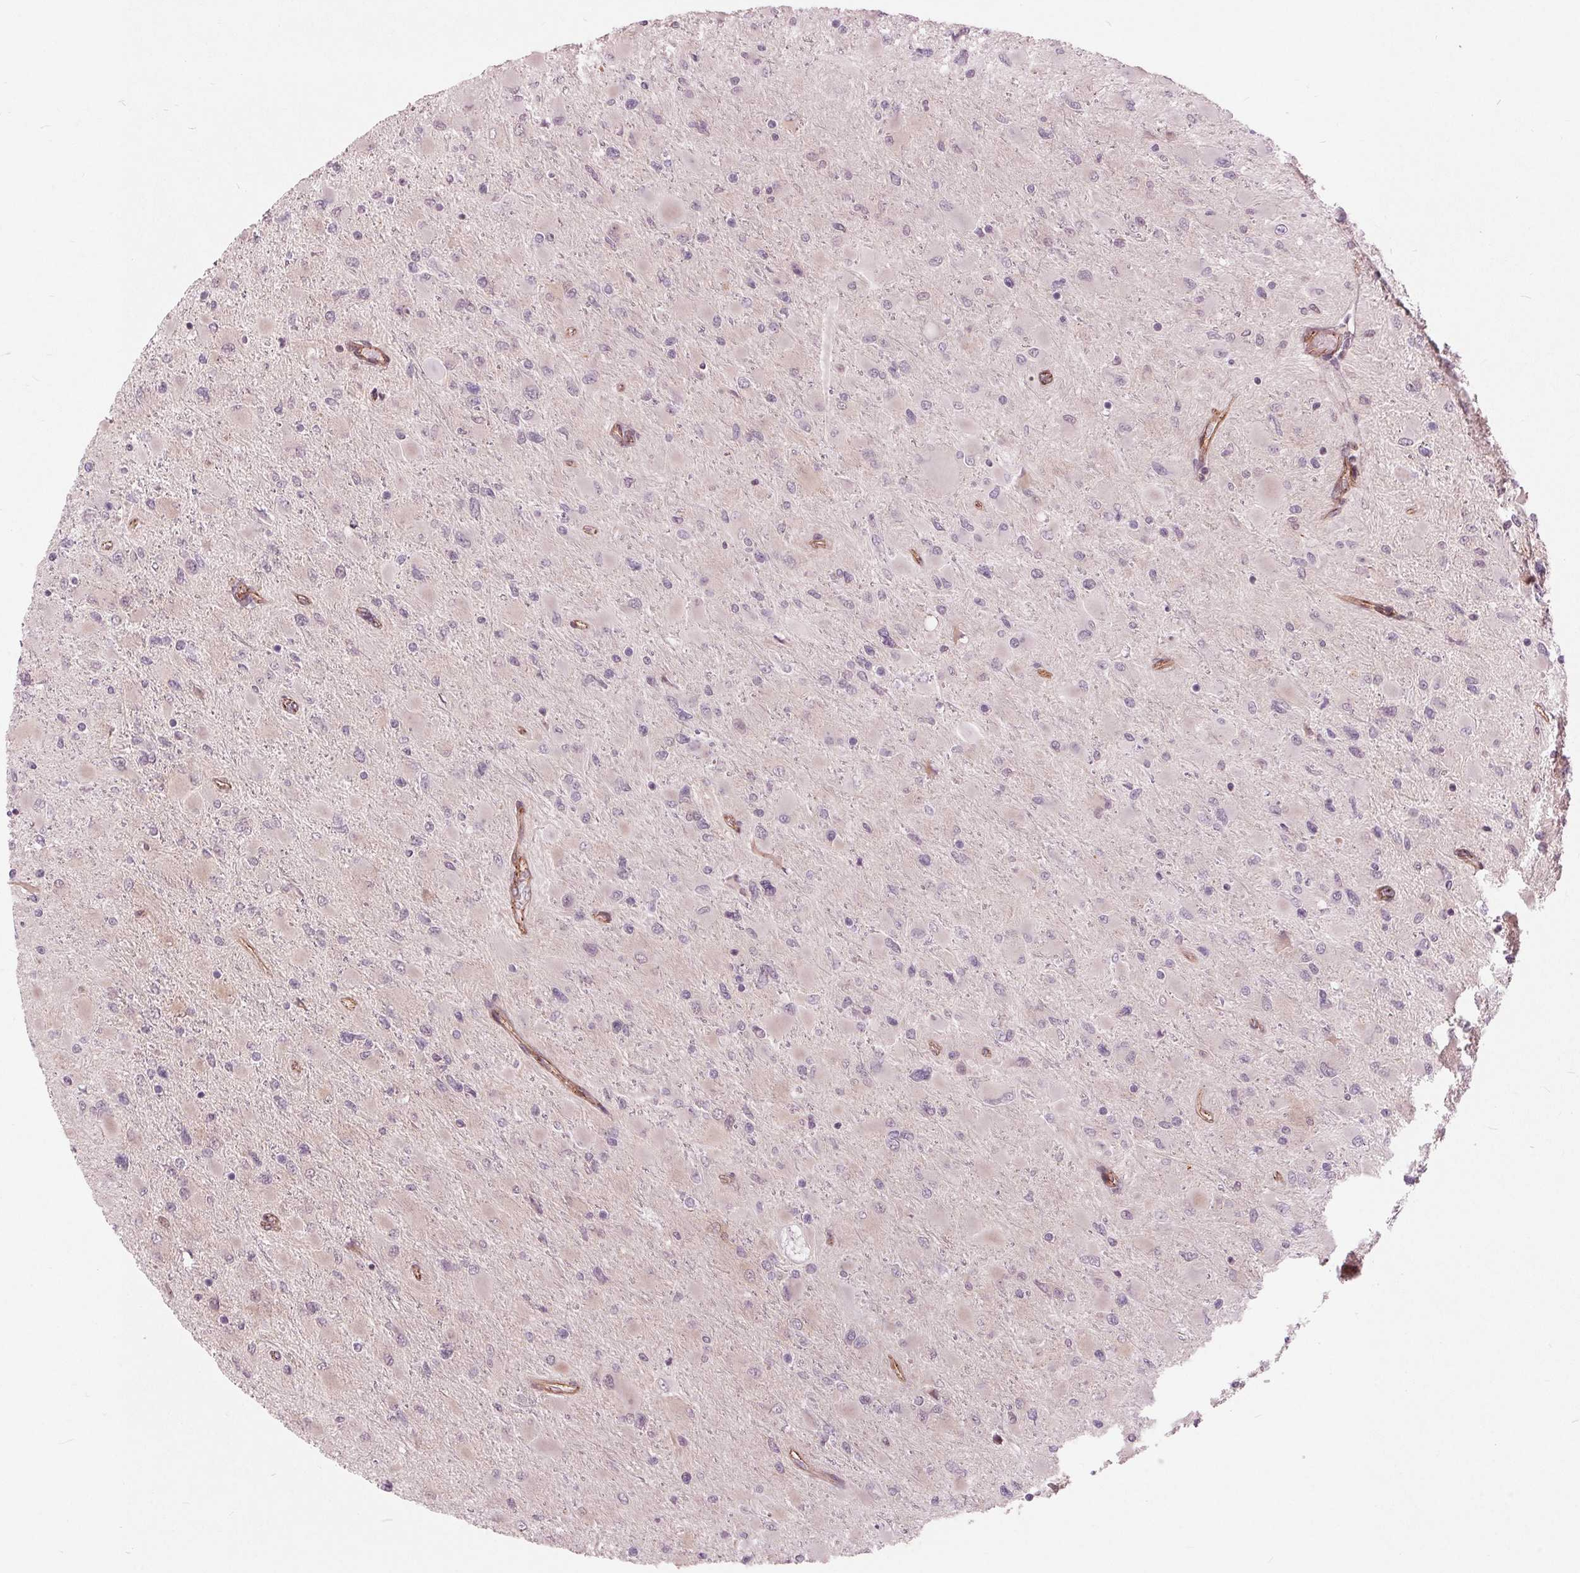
{"staining": {"intensity": "negative", "quantity": "none", "location": "none"}, "tissue": "glioma", "cell_type": "Tumor cells", "image_type": "cancer", "snomed": [{"axis": "morphology", "description": "Glioma, malignant, High grade"}, {"axis": "topography", "description": "Cerebral cortex"}], "caption": "There is no significant expression in tumor cells of malignant glioma (high-grade).", "gene": "TXNIP", "patient": {"sex": "female", "age": 36}}